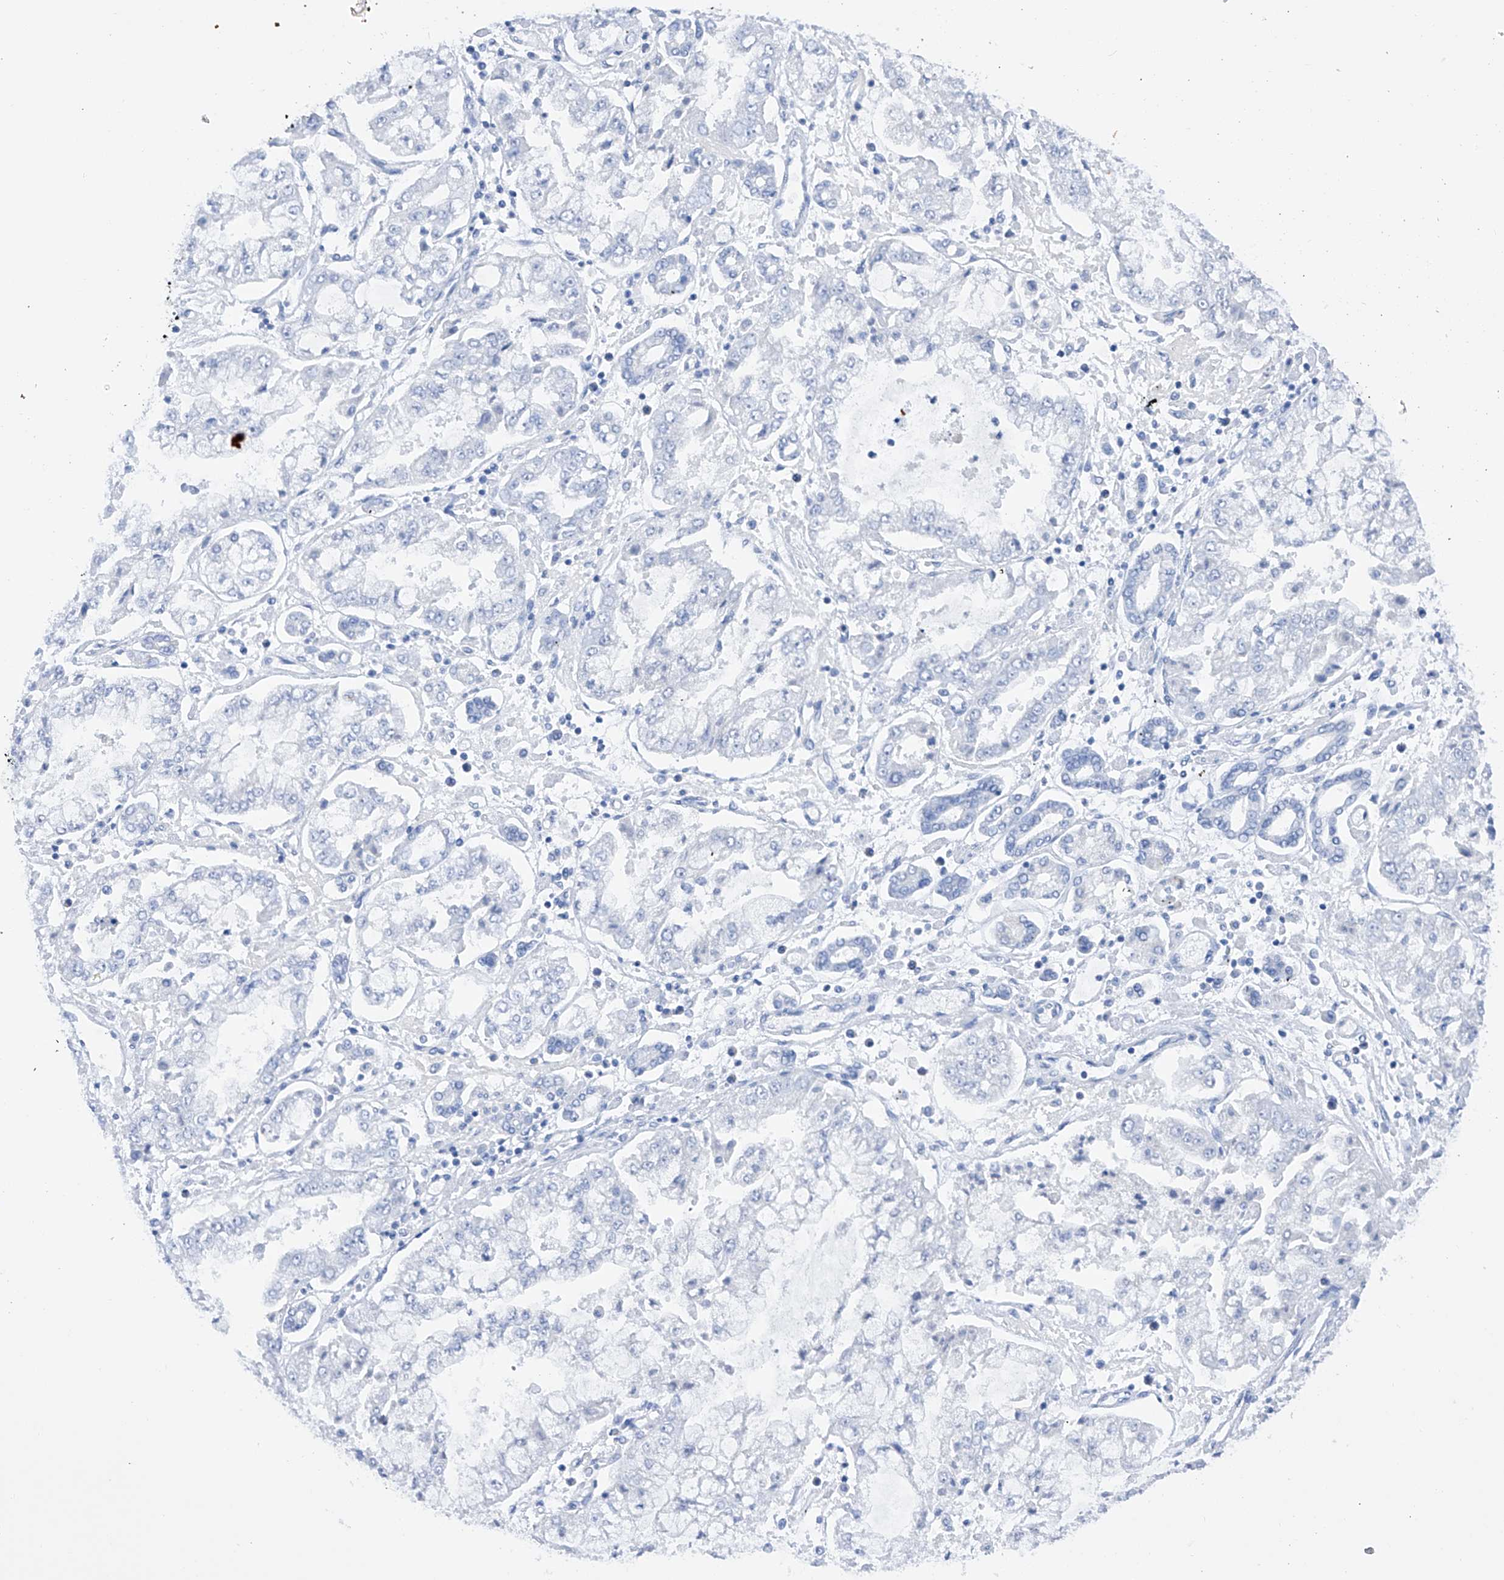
{"staining": {"intensity": "negative", "quantity": "none", "location": "none"}, "tissue": "stomach cancer", "cell_type": "Tumor cells", "image_type": "cancer", "snomed": [{"axis": "morphology", "description": "Adenocarcinoma, NOS"}, {"axis": "topography", "description": "Stomach"}], "caption": "This is an immunohistochemistry (IHC) image of stomach cancer (adenocarcinoma). There is no staining in tumor cells.", "gene": "FLG", "patient": {"sex": "male", "age": 76}}